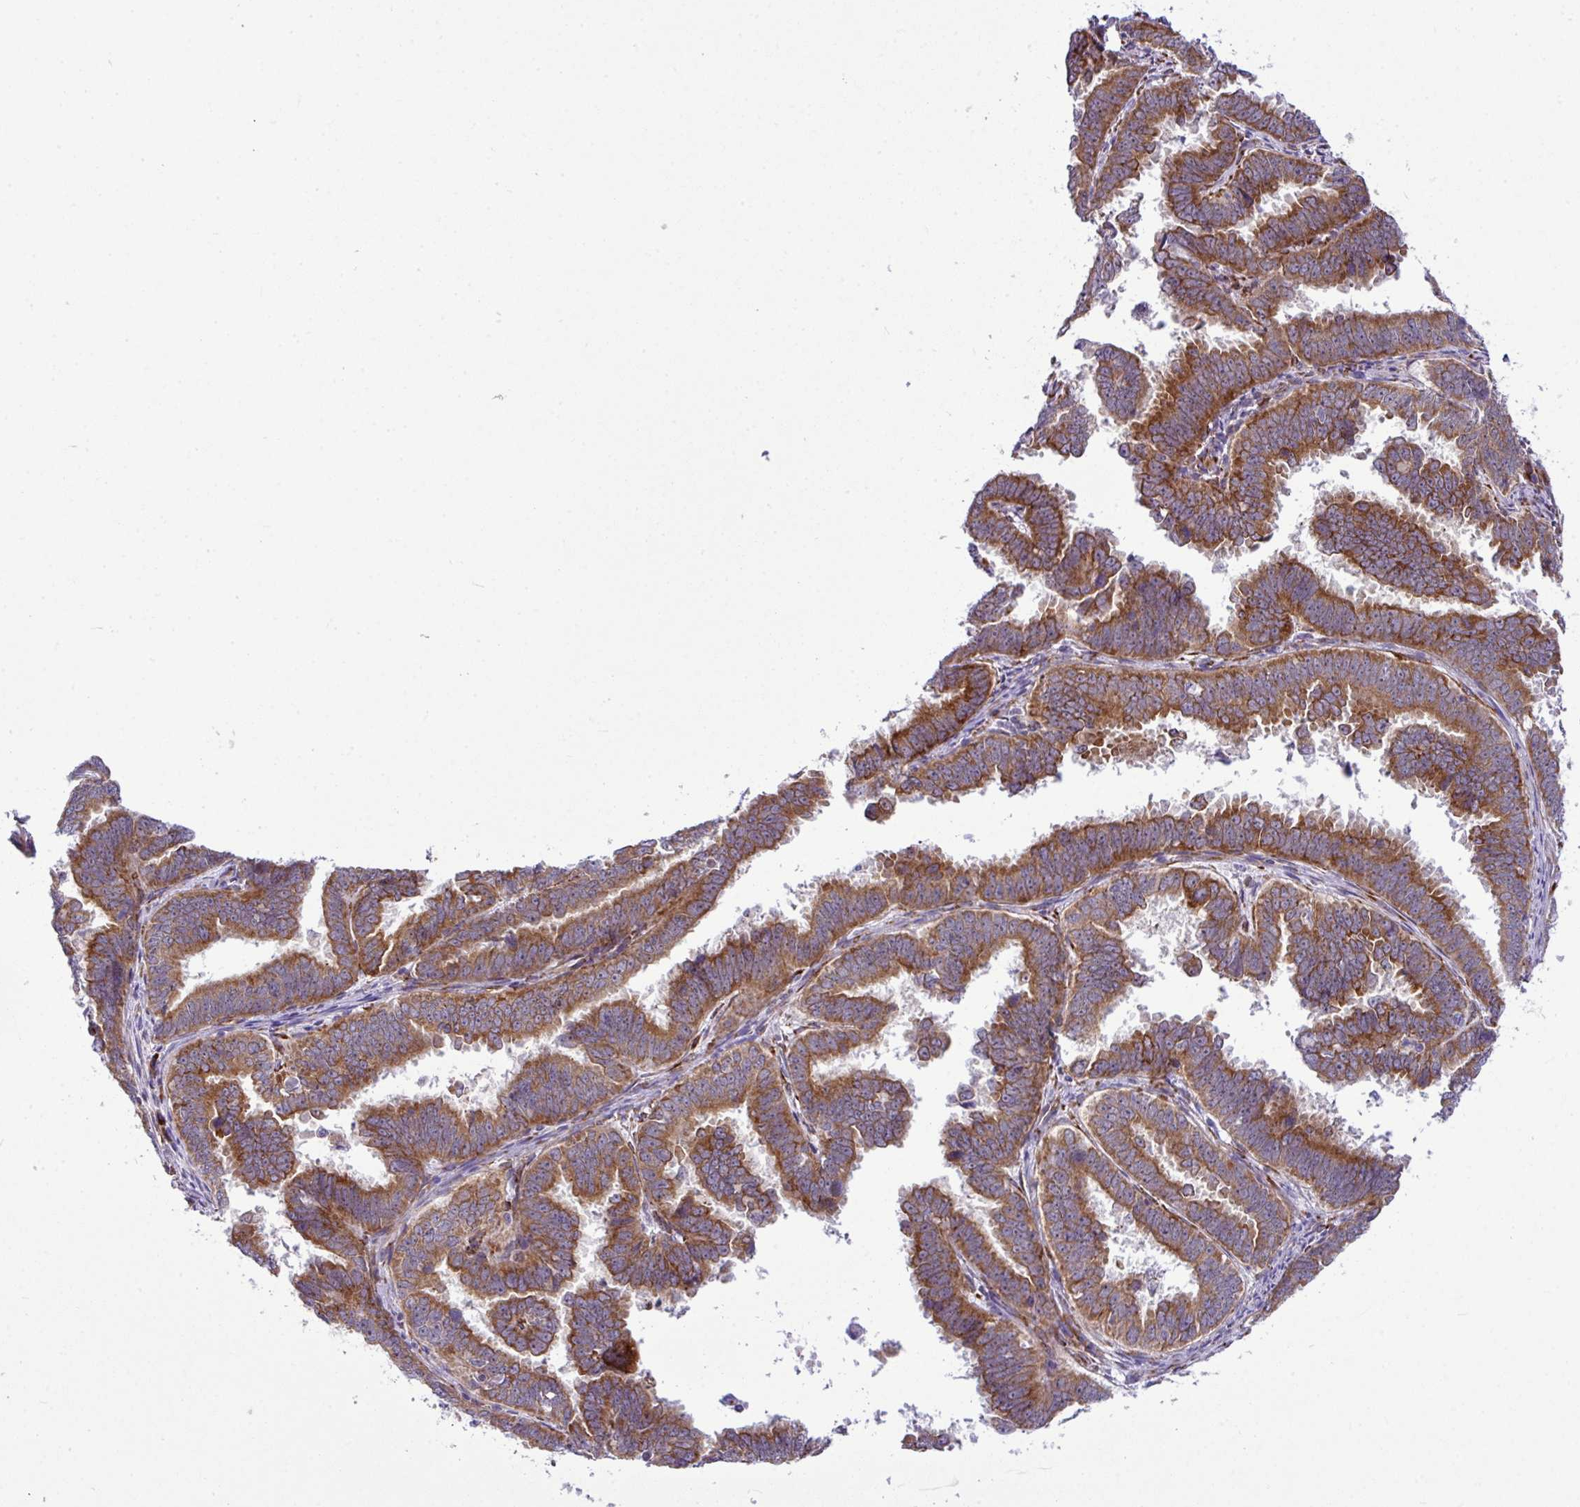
{"staining": {"intensity": "strong", "quantity": ">75%", "location": "cytoplasmic/membranous"}, "tissue": "endometrial cancer", "cell_type": "Tumor cells", "image_type": "cancer", "snomed": [{"axis": "morphology", "description": "Adenocarcinoma, NOS"}, {"axis": "topography", "description": "Endometrium"}], "caption": "A brown stain highlights strong cytoplasmic/membranous positivity of a protein in endometrial adenocarcinoma tumor cells.", "gene": "CFAP97", "patient": {"sex": "female", "age": 75}}